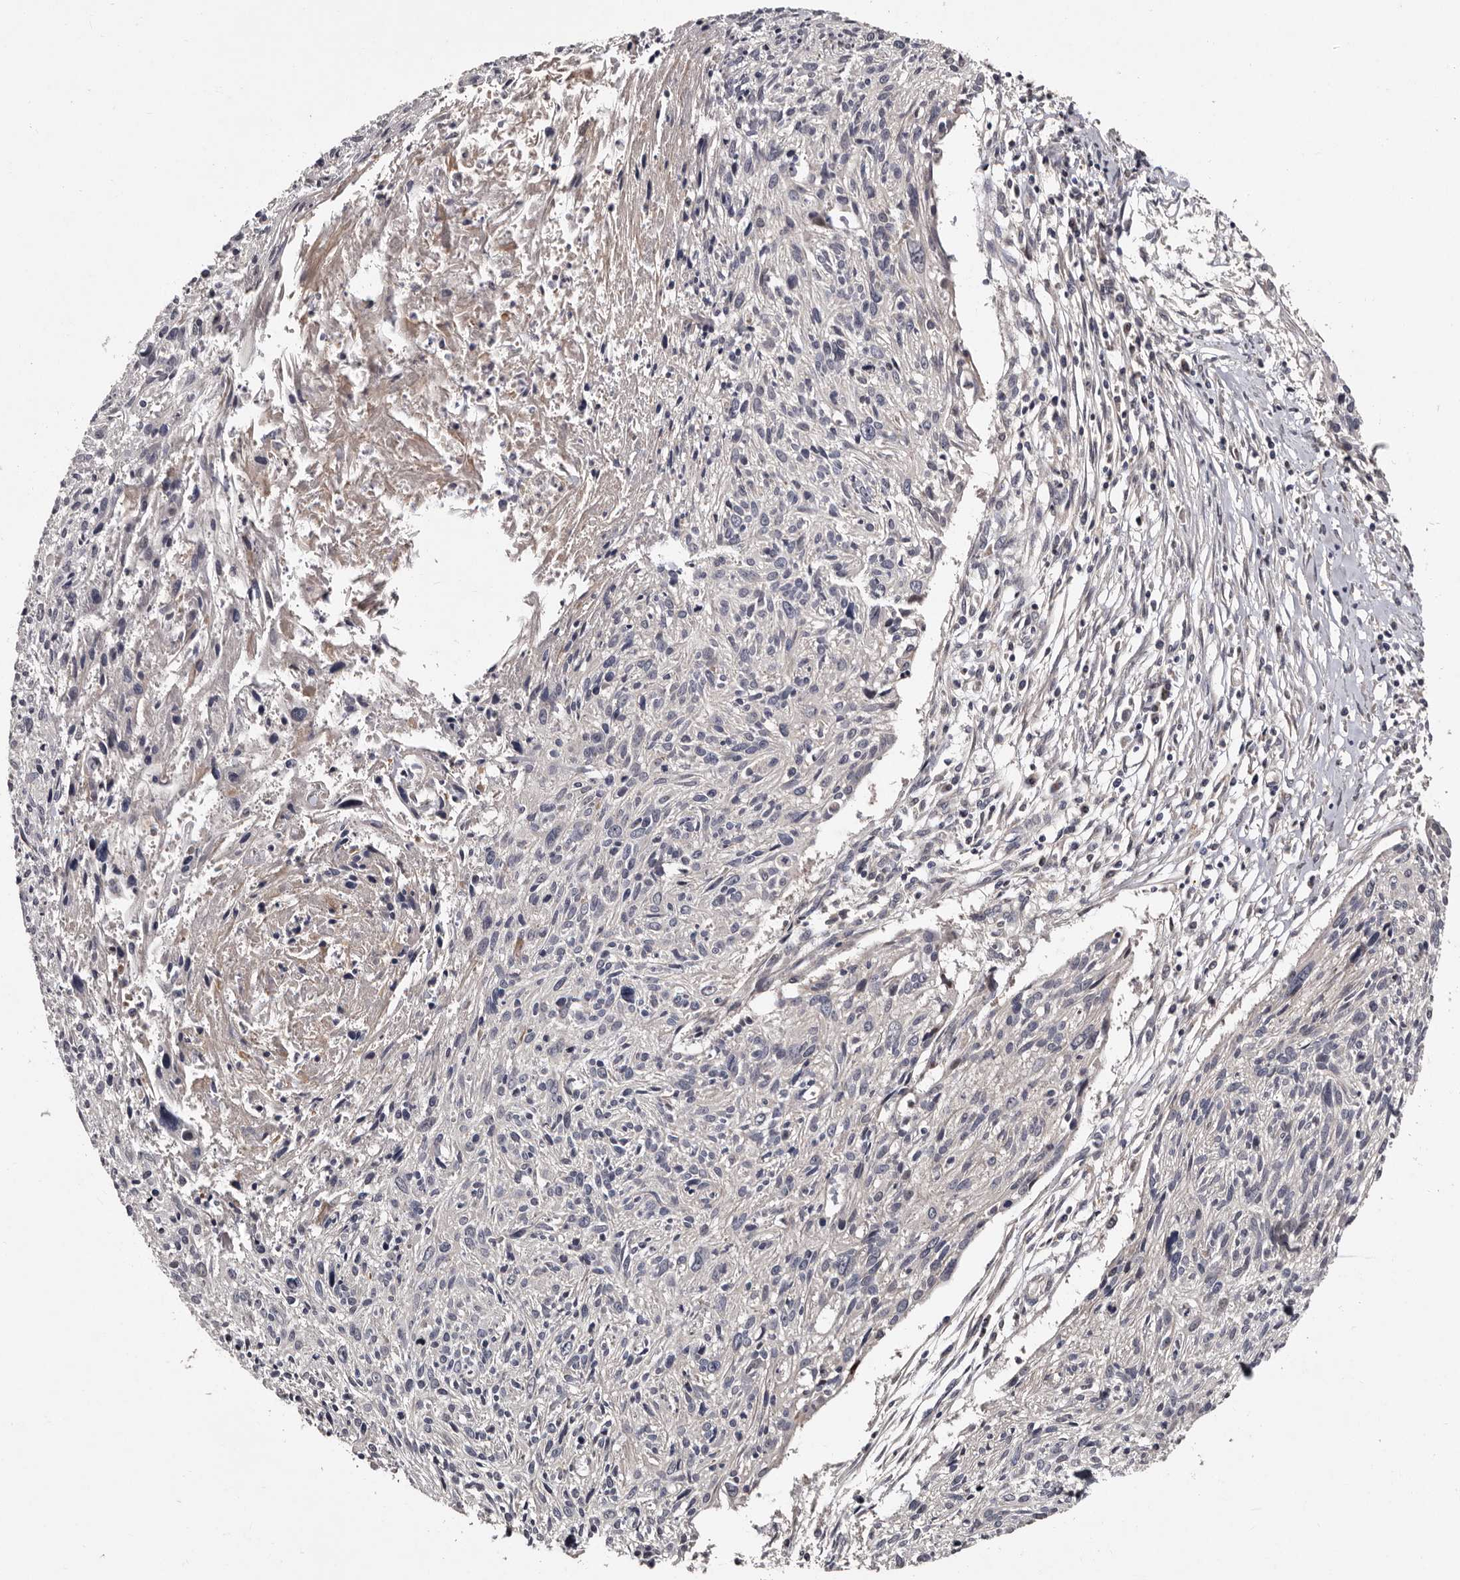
{"staining": {"intensity": "negative", "quantity": "none", "location": "none"}, "tissue": "cervical cancer", "cell_type": "Tumor cells", "image_type": "cancer", "snomed": [{"axis": "morphology", "description": "Squamous cell carcinoma, NOS"}, {"axis": "topography", "description": "Cervix"}], "caption": "Image shows no protein staining in tumor cells of cervical cancer (squamous cell carcinoma) tissue.", "gene": "DNPH1", "patient": {"sex": "female", "age": 51}}